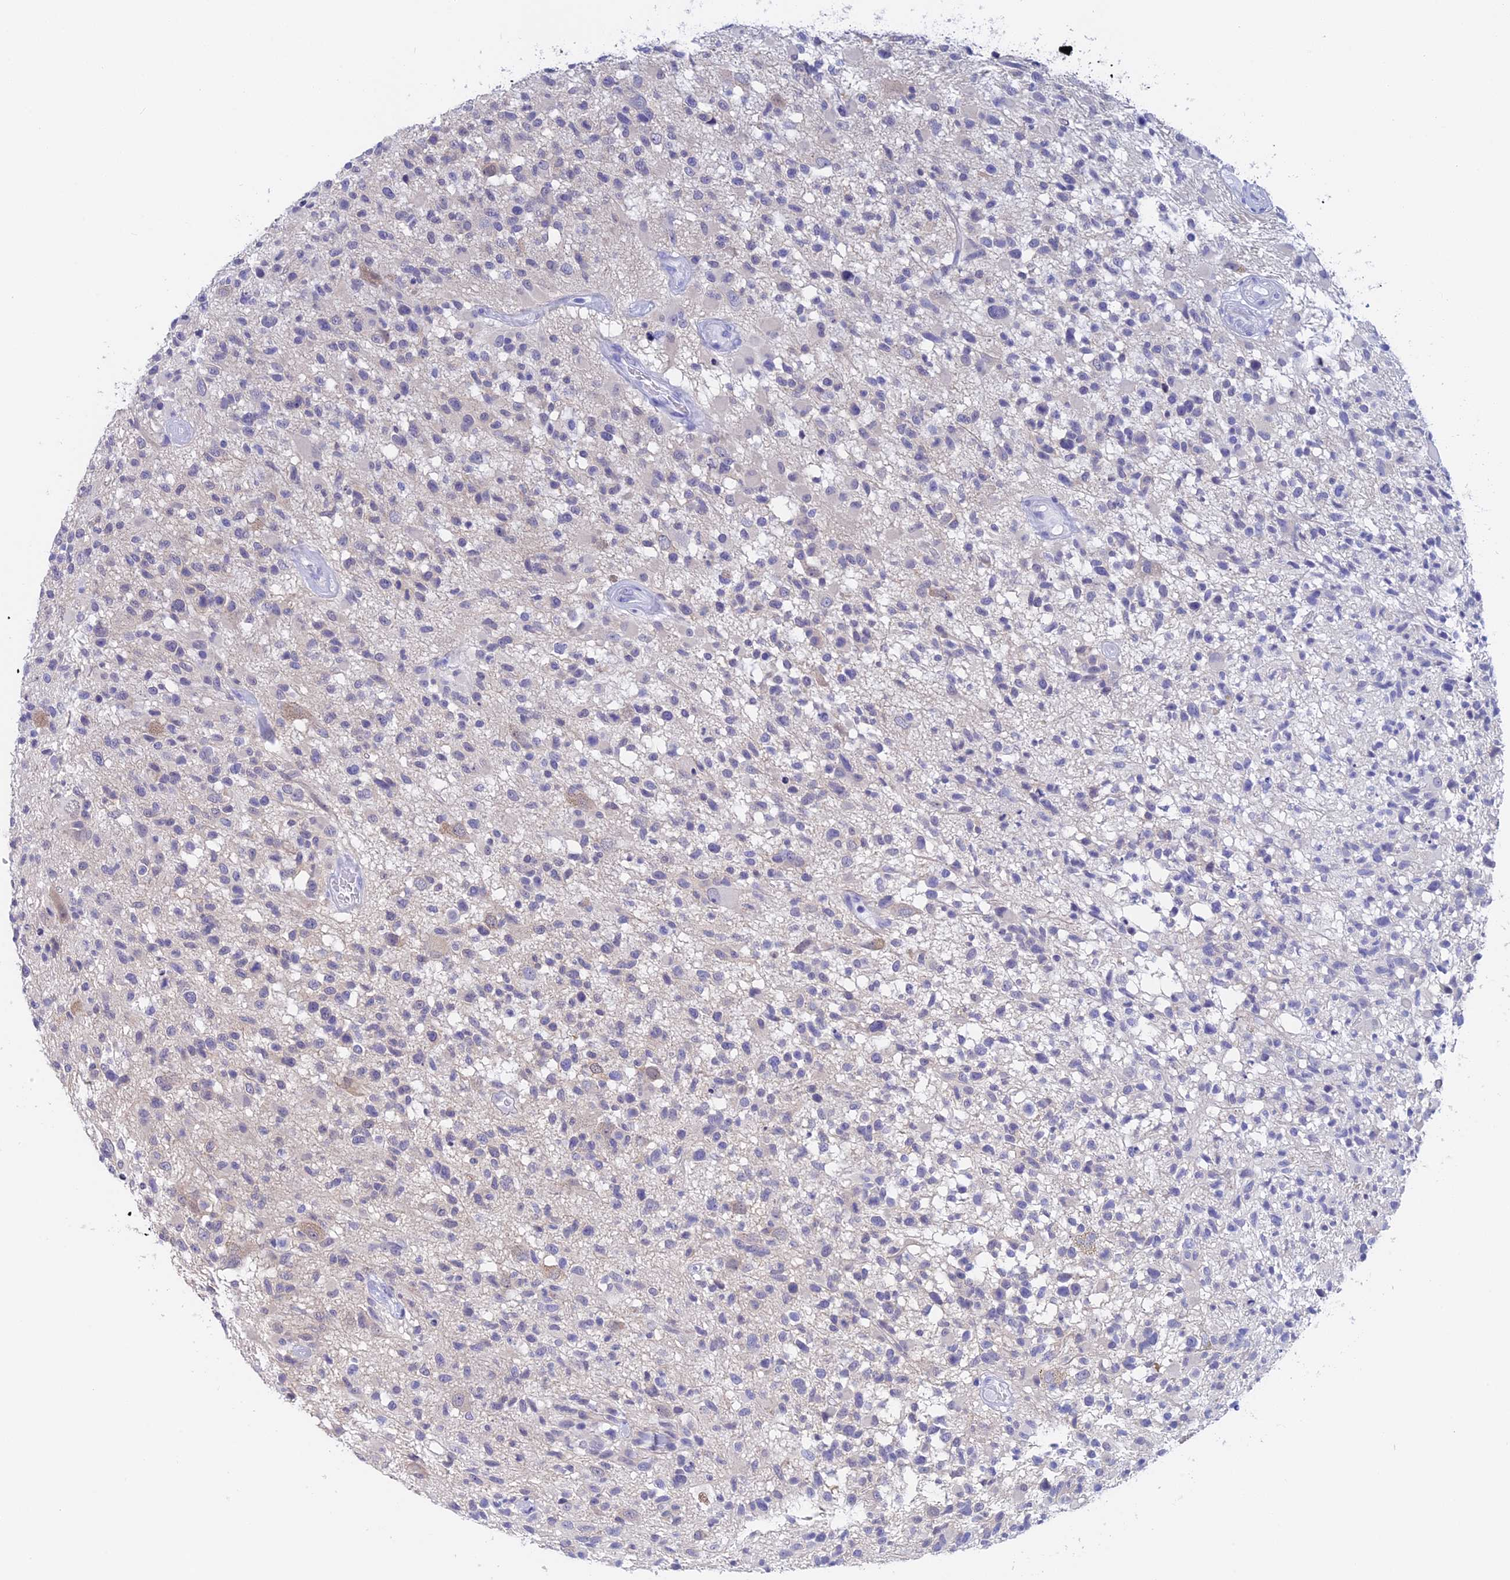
{"staining": {"intensity": "negative", "quantity": "none", "location": "none"}, "tissue": "glioma", "cell_type": "Tumor cells", "image_type": "cancer", "snomed": [{"axis": "morphology", "description": "Glioma, malignant, High grade"}, {"axis": "morphology", "description": "Glioblastoma, NOS"}, {"axis": "topography", "description": "Brain"}], "caption": "An immunohistochemistry photomicrograph of glioma is shown. There is no staining in tumor cells of glioma.", "gene": "STUB1", "patient": {"sex": "male", "age": 60}}